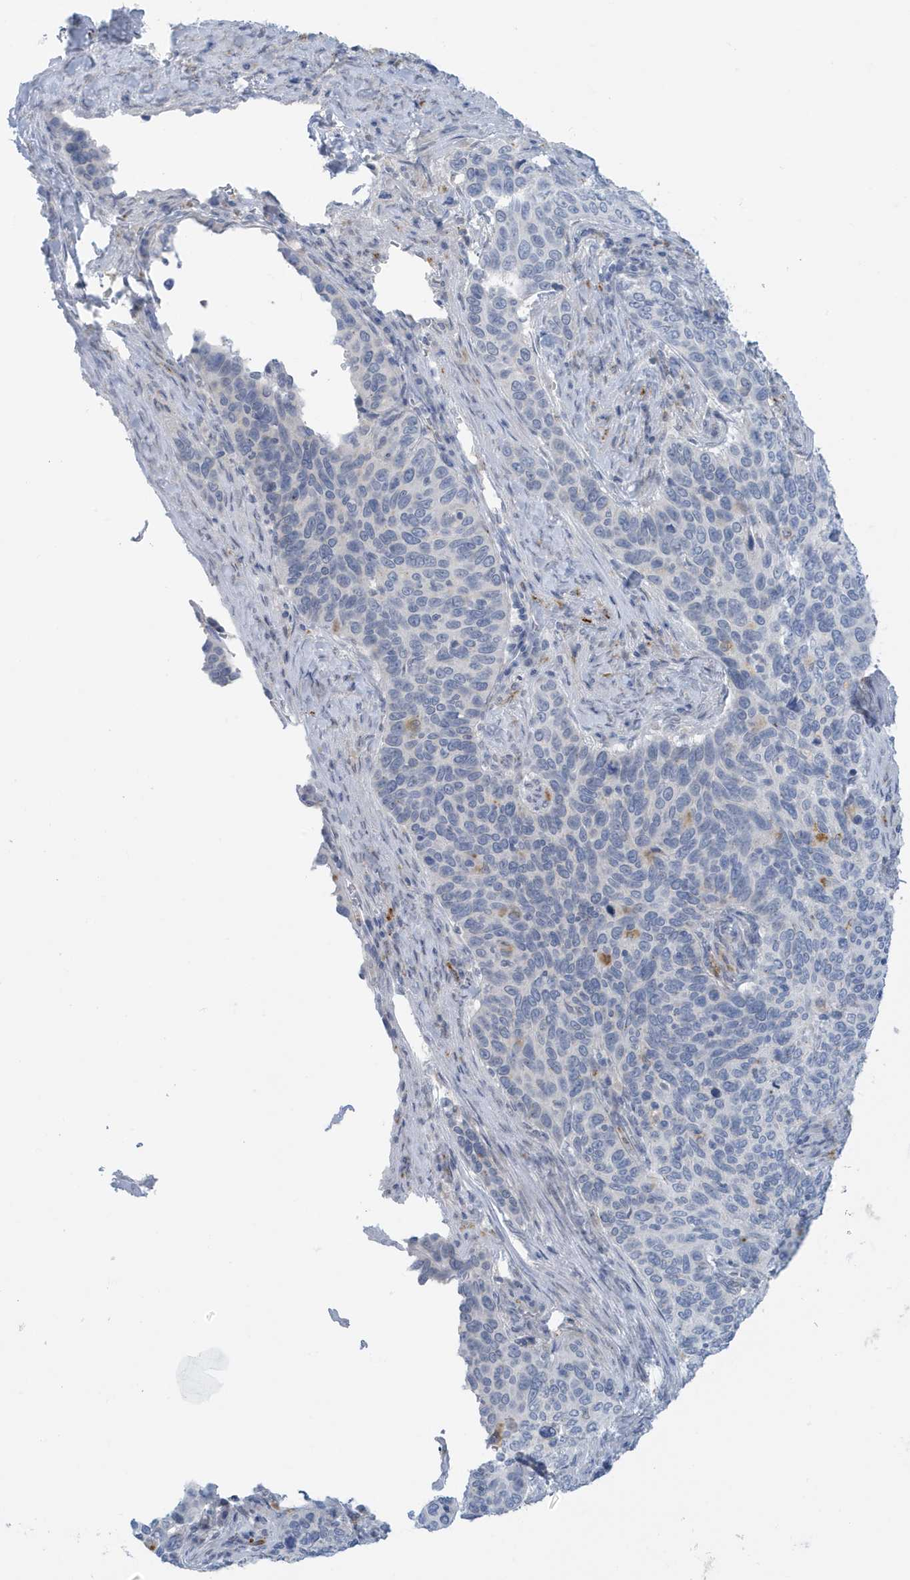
{"staining": {"intensity": "negative", "quantity": "none", "location": "none"}, "tissue": "cervical cancer", "cell_type": "Tumor cells", "image_type": "cancer", "snomed": [{"axis": "morphology", "description": "Squamous cell carcinoma, NOS"}, {"axis": "topography", "description": "Cervix"}], "caption": "Tumor cells are negative for brown protein staining in cervical squamous cell carcinoma.", "gene": "PERM1", "patient": {"sex": "female", "age": 60}}